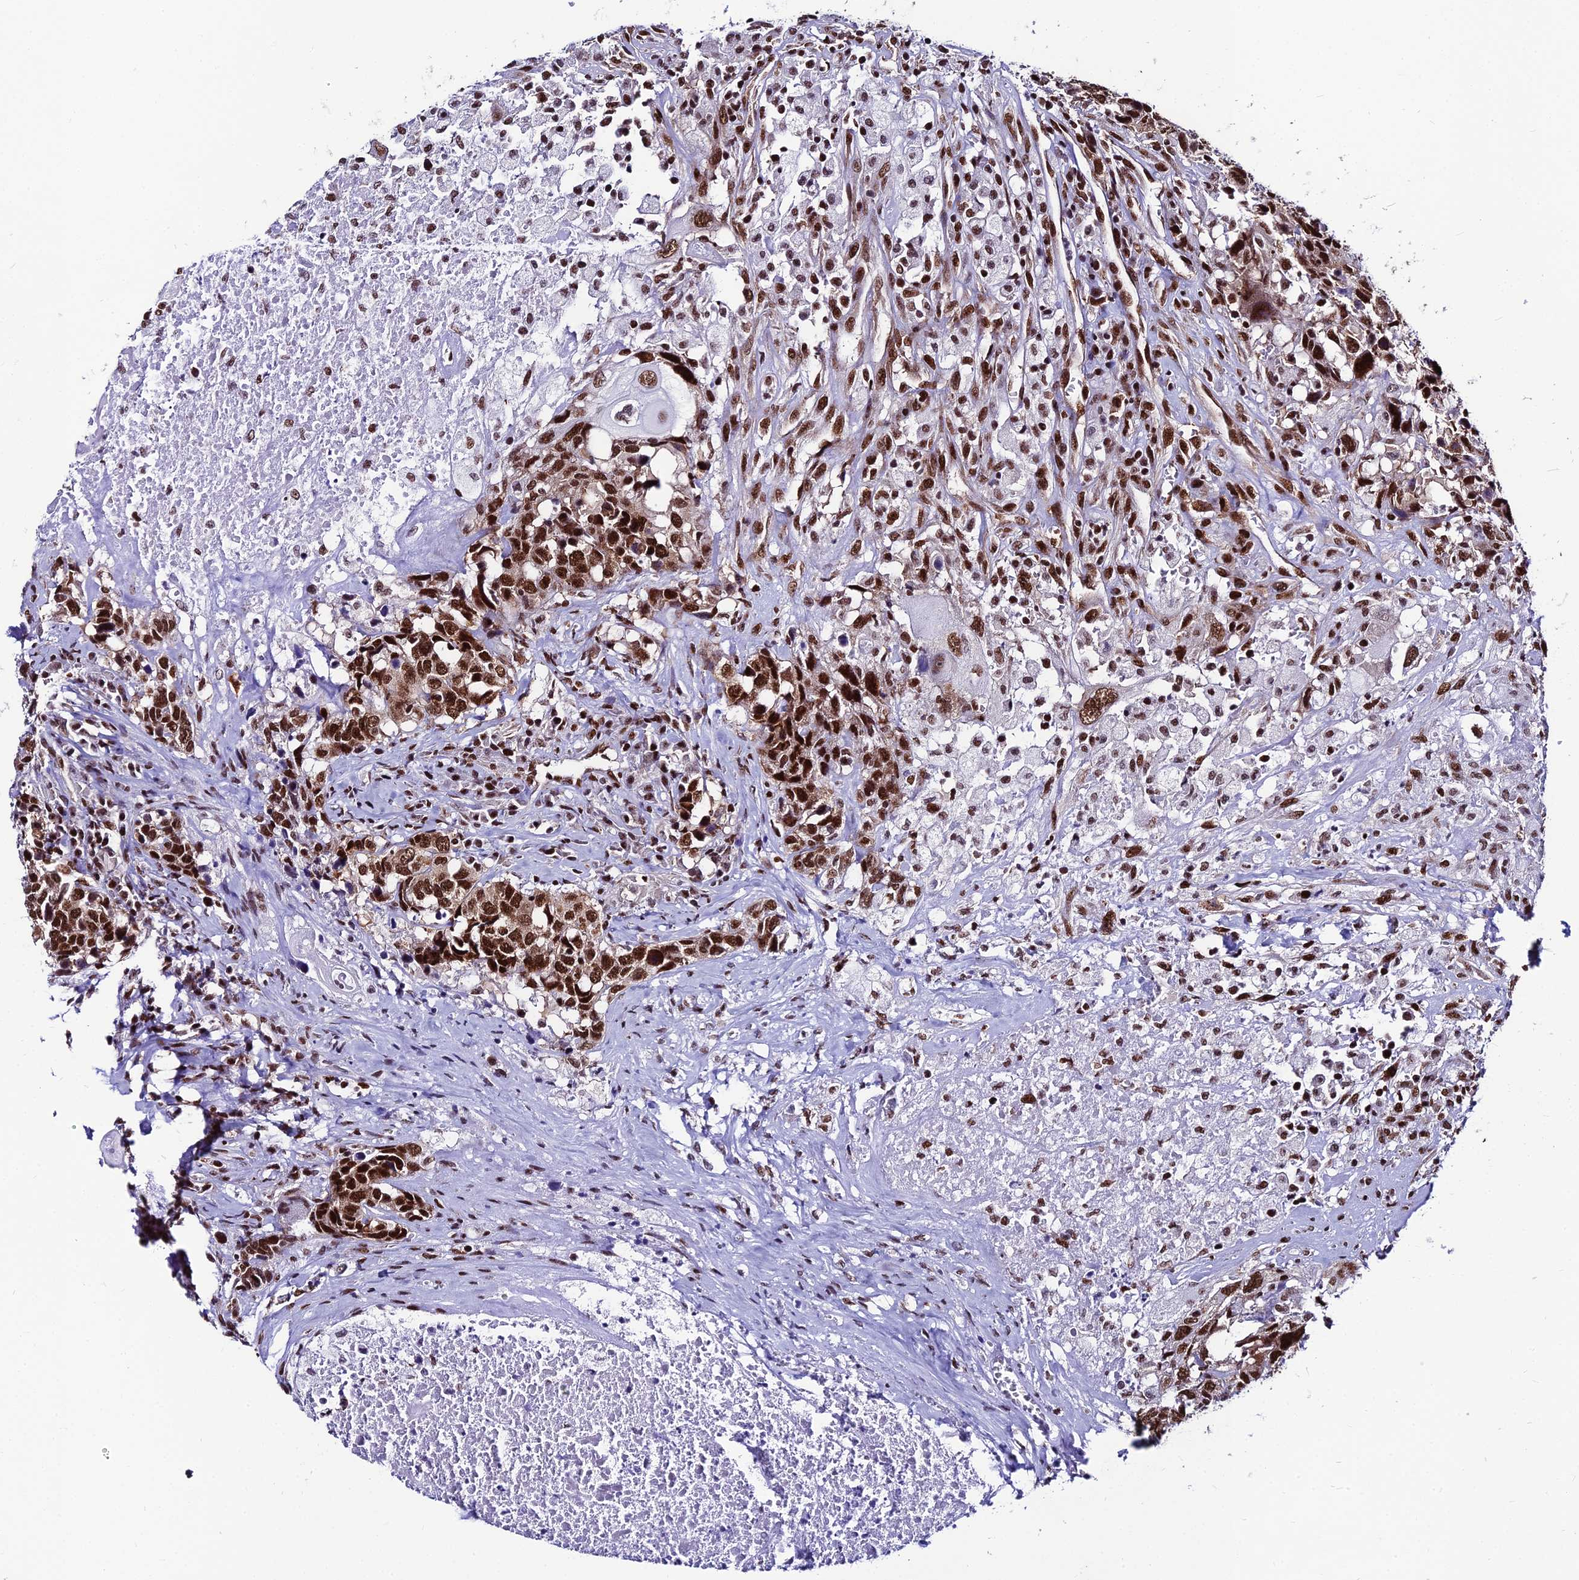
{"staining": {"intensity": "strong", "quantity": ">75%", "location": "nuclear"}, "tissue": "head and neck cancer", "cell_type": "Tumor cells", "image_type": "cancer", "snomed": [{"axis": "morphology", "description": "Squamous cell carcinoma, NOS"}, {"axis": "topography", "description": "Head-Neck"}], "caption": "Immunohistochemical staining of human head and neck cancer shows high levels of strong nuclear positivity in approximately >75% of tumor cells.", "gene": "HNRNPH1", "patient": {"sex": "male", "age": 66}}